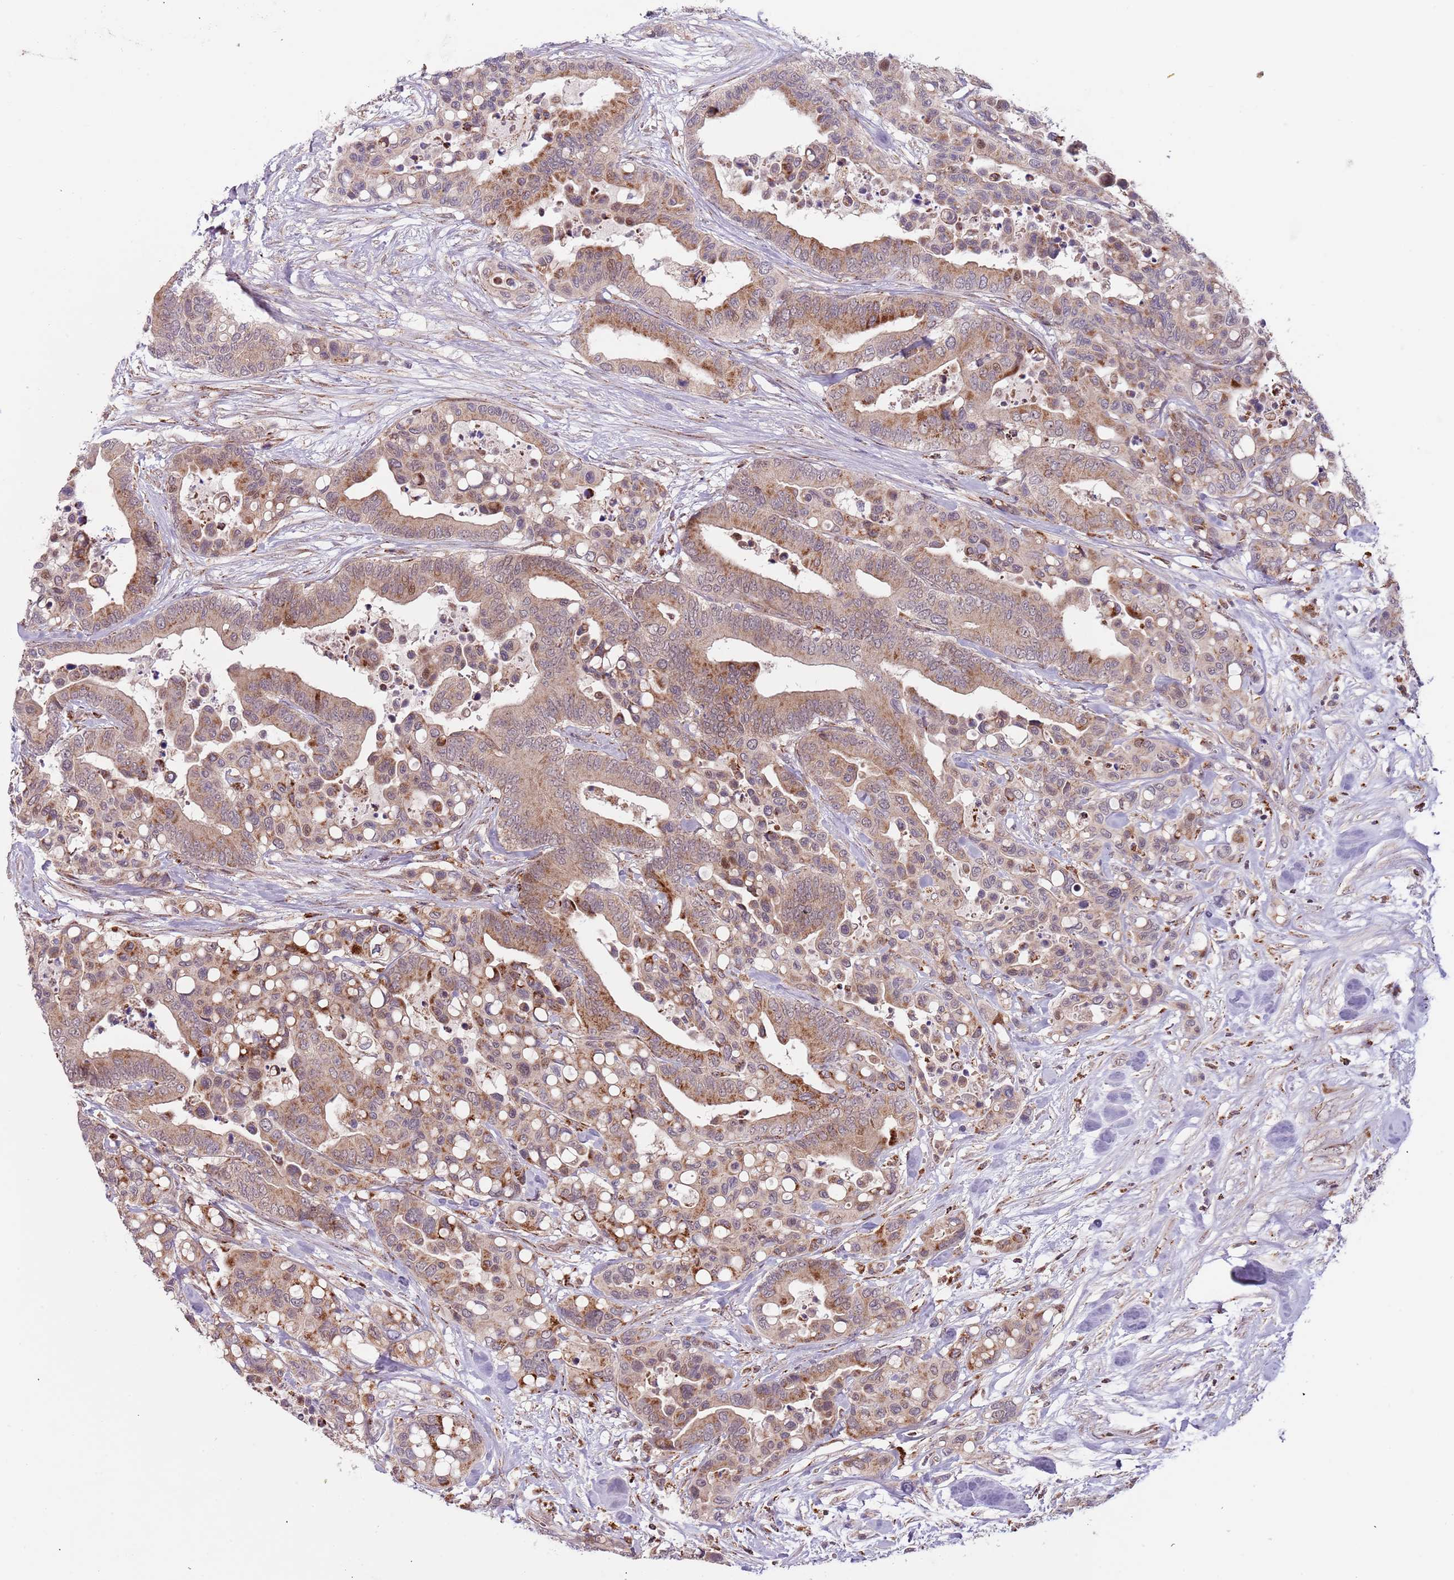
{"staining": {"intensity": "moderate", "quantity": ">75%", "location": "cytoplasmic/membranous"}, "tissue": "colorectal cancer", "cell_type": "Tumor cells", "image_type": "cancer", "snomed": [{"axis": "morphology", "description": "Adenocarcinoma, NOS"}, {"axis": "topography", "description": "Colon"}], "caption": "Immunohistochemical staining of colorectal cancer (adenocarcinoma) demonstrates medium levels of moderate cytoplasmic/membranous protein positivity in about >75% of tumor cells.", "gene": "ULK3", "patient": {"sex": "male", "age": 82}}